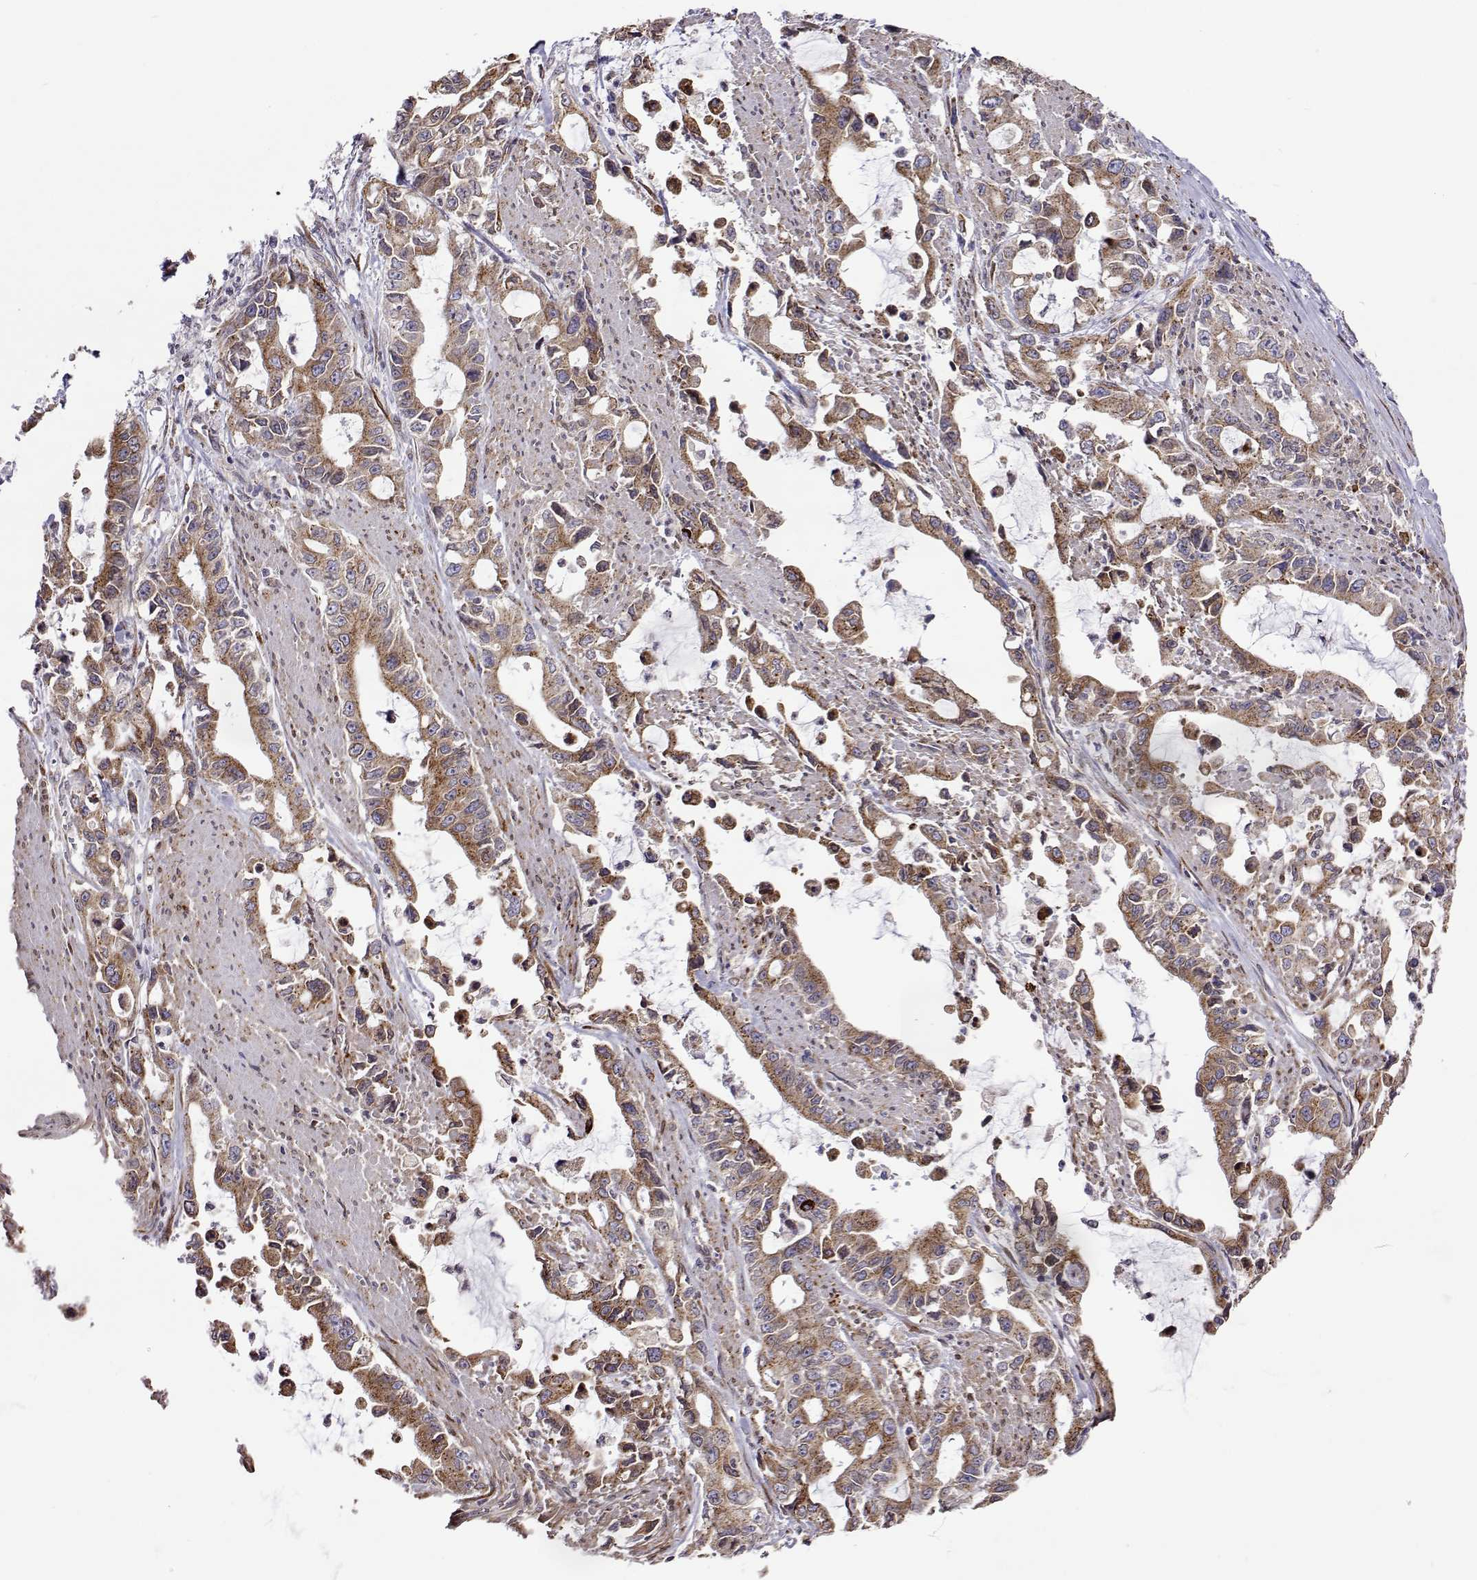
{"staining": {"intensity": "weak", "quantity": ">75%", "location": "cytoplasmic/membranous"}, "tissue": "stomach cancer", "cell_type": "Tumor cells", "image_type": "cancer", "snomed": [{"axis": "morphology", "description": "Adenocarcinoma, NOS"}, {"axis": "topography", "description": "Stomach, upper"}], "caption": "Immunohistochemistry (IHC) staining of stomach adenocarcinoma, which exhibits low levels of weak cytoplasmic/membranous expression in about >75% of tumor cells indicating weak cytoplasmic/membranous protein staining. The staining was performed using DAB (brown) for protein detection and nuclei were counterstained in hematoxylin (blue).", "gene": "PGRMC2", "patient": {"sex": "male", "age": 85}}